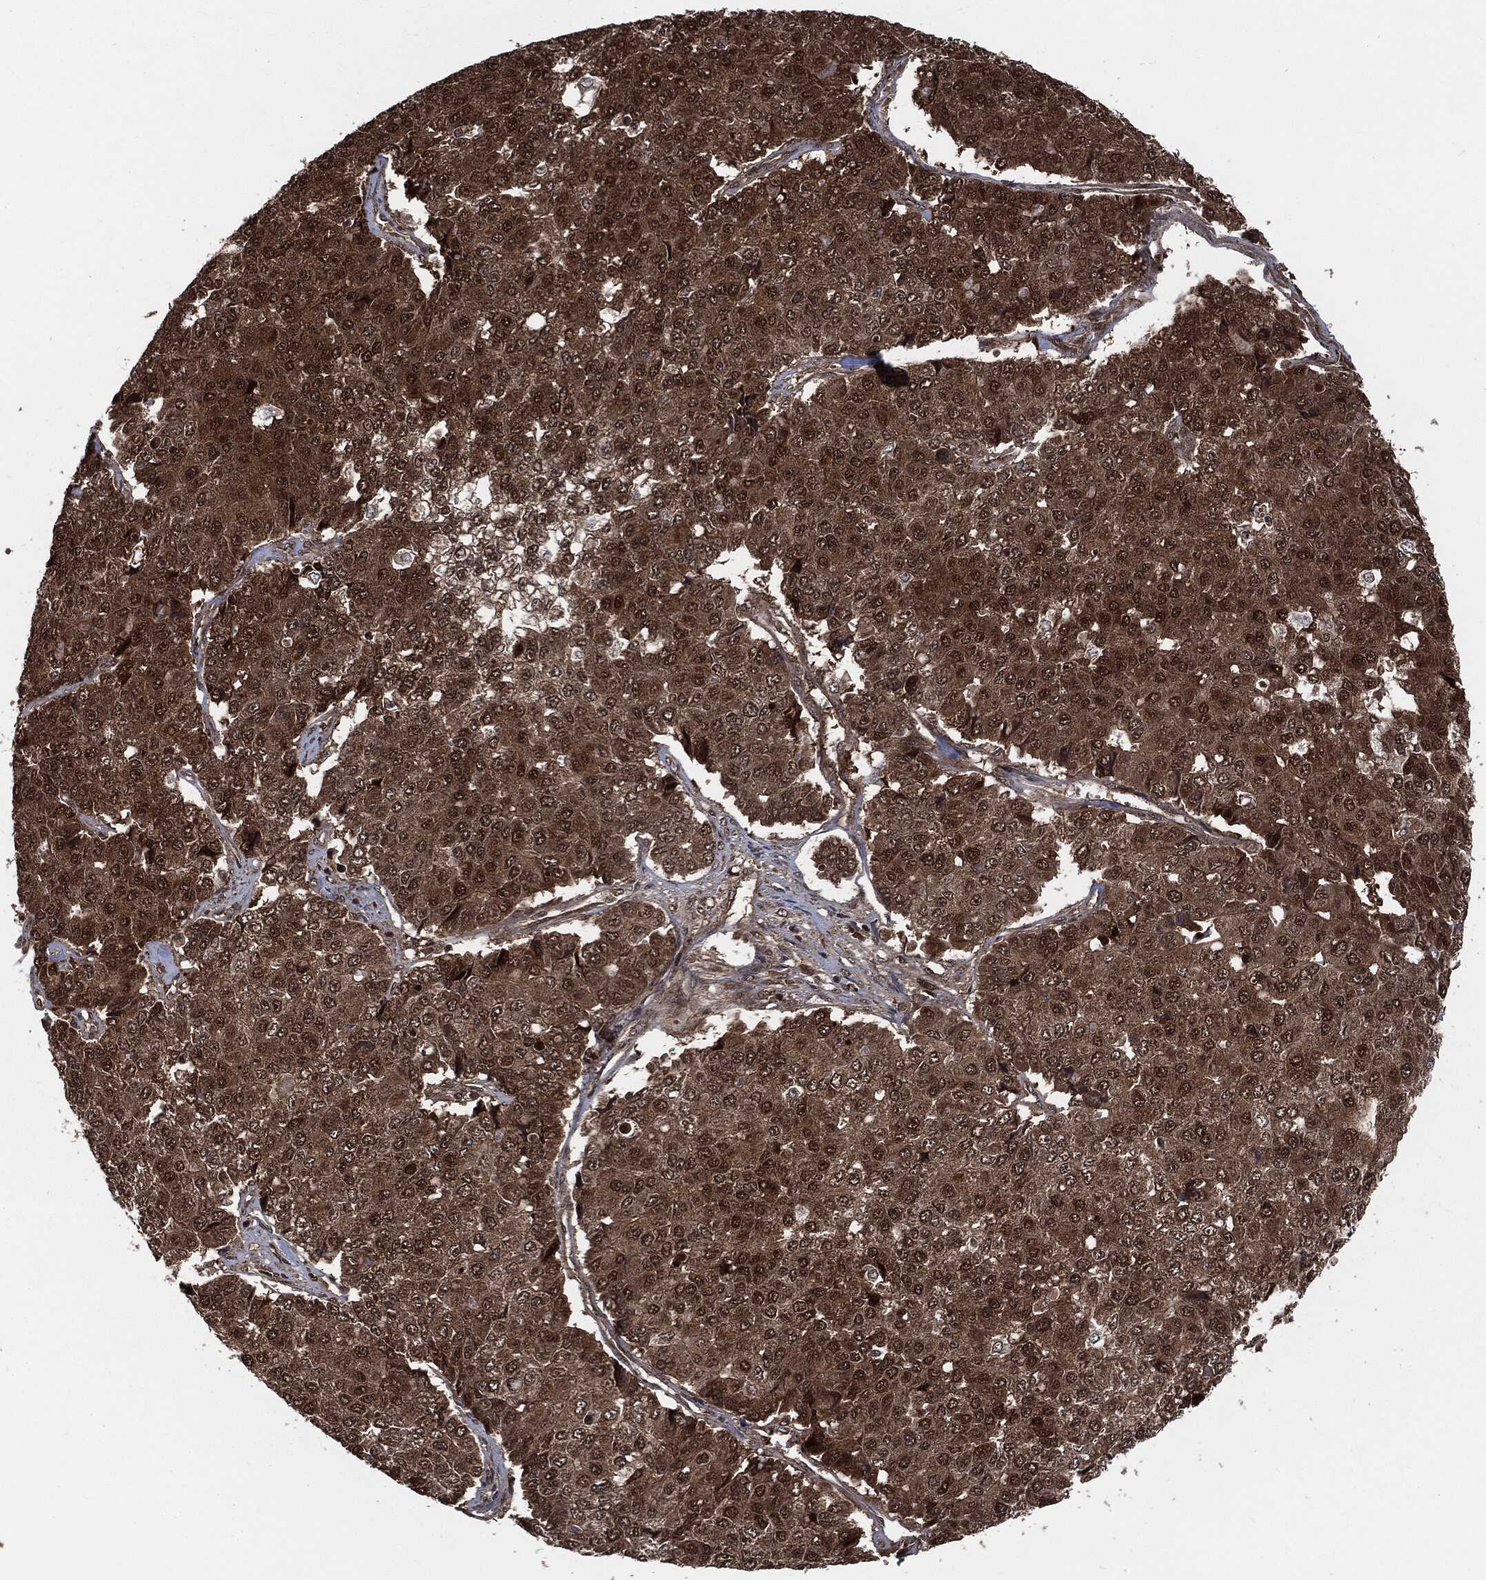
{"staining": {"intensity": "moderate", "quantity": ">75%", "location": "cytoplasmic/membranous,nuclear"}, "tissue": "pancreatic cancer", "cell_type": "Tumor cells", "image_type": "cancer", "snomed": [{"axis": "morphology", "description": "Normal tissue, NOS"}, {"axis": "morphology", "description": "Adenocarcinoma, NOS"}, {"axis": "topography", "description": "Pancreas"}, {"axis": "topography", "description": "Duodenum"}], "caption": "Approximately >75% of tumor cells in human pancreatic adenocarcinoma demonstrate moderate cytoplasmic/membranous and nuclear protein positivity as visualized by brown immunohistochemical staining.", "gene": "CUTA", "patient": {"sex": "male", "age": 50}}